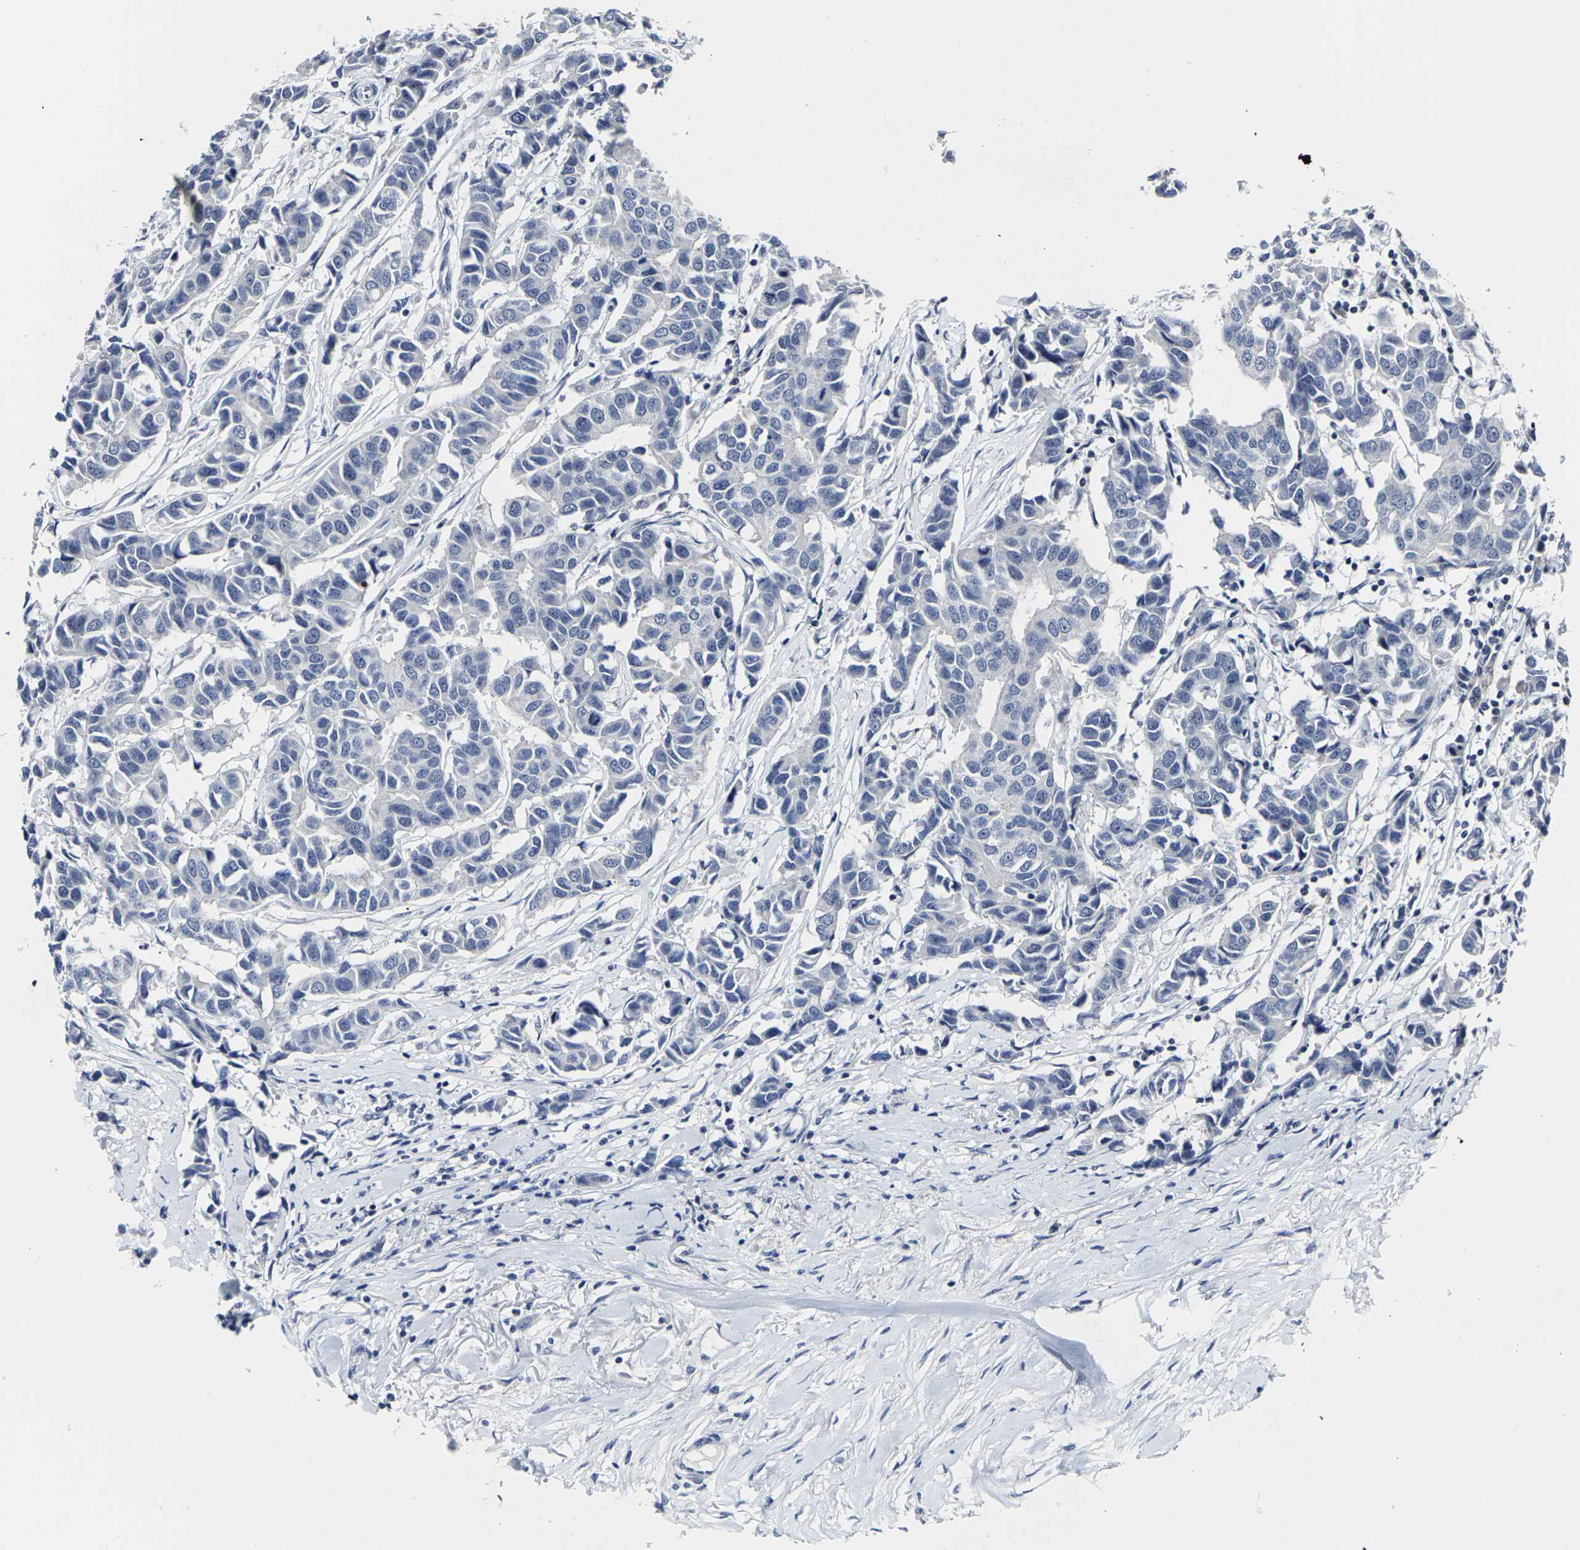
{"staining": {"intensity": "negative", "quantity": "none", "location": "none"}, "tissue": "breast cancer", "cell_type": "Tumor cells", "image_type": "cancer", "snomed": [{"axis": "morphology", "description": "Duct carcinoma"}, {"axis": "topography", "description": "Breast"}], "caption": "High power microscopy micrograph of an immunohistochemistry (IHC) micrograph of breast cancer (invasive ductal carcinoma), revealing no significant expression in tumor cells.", "gene": "MSANTD4", "patient": {"sex": "female", "age": 80}}